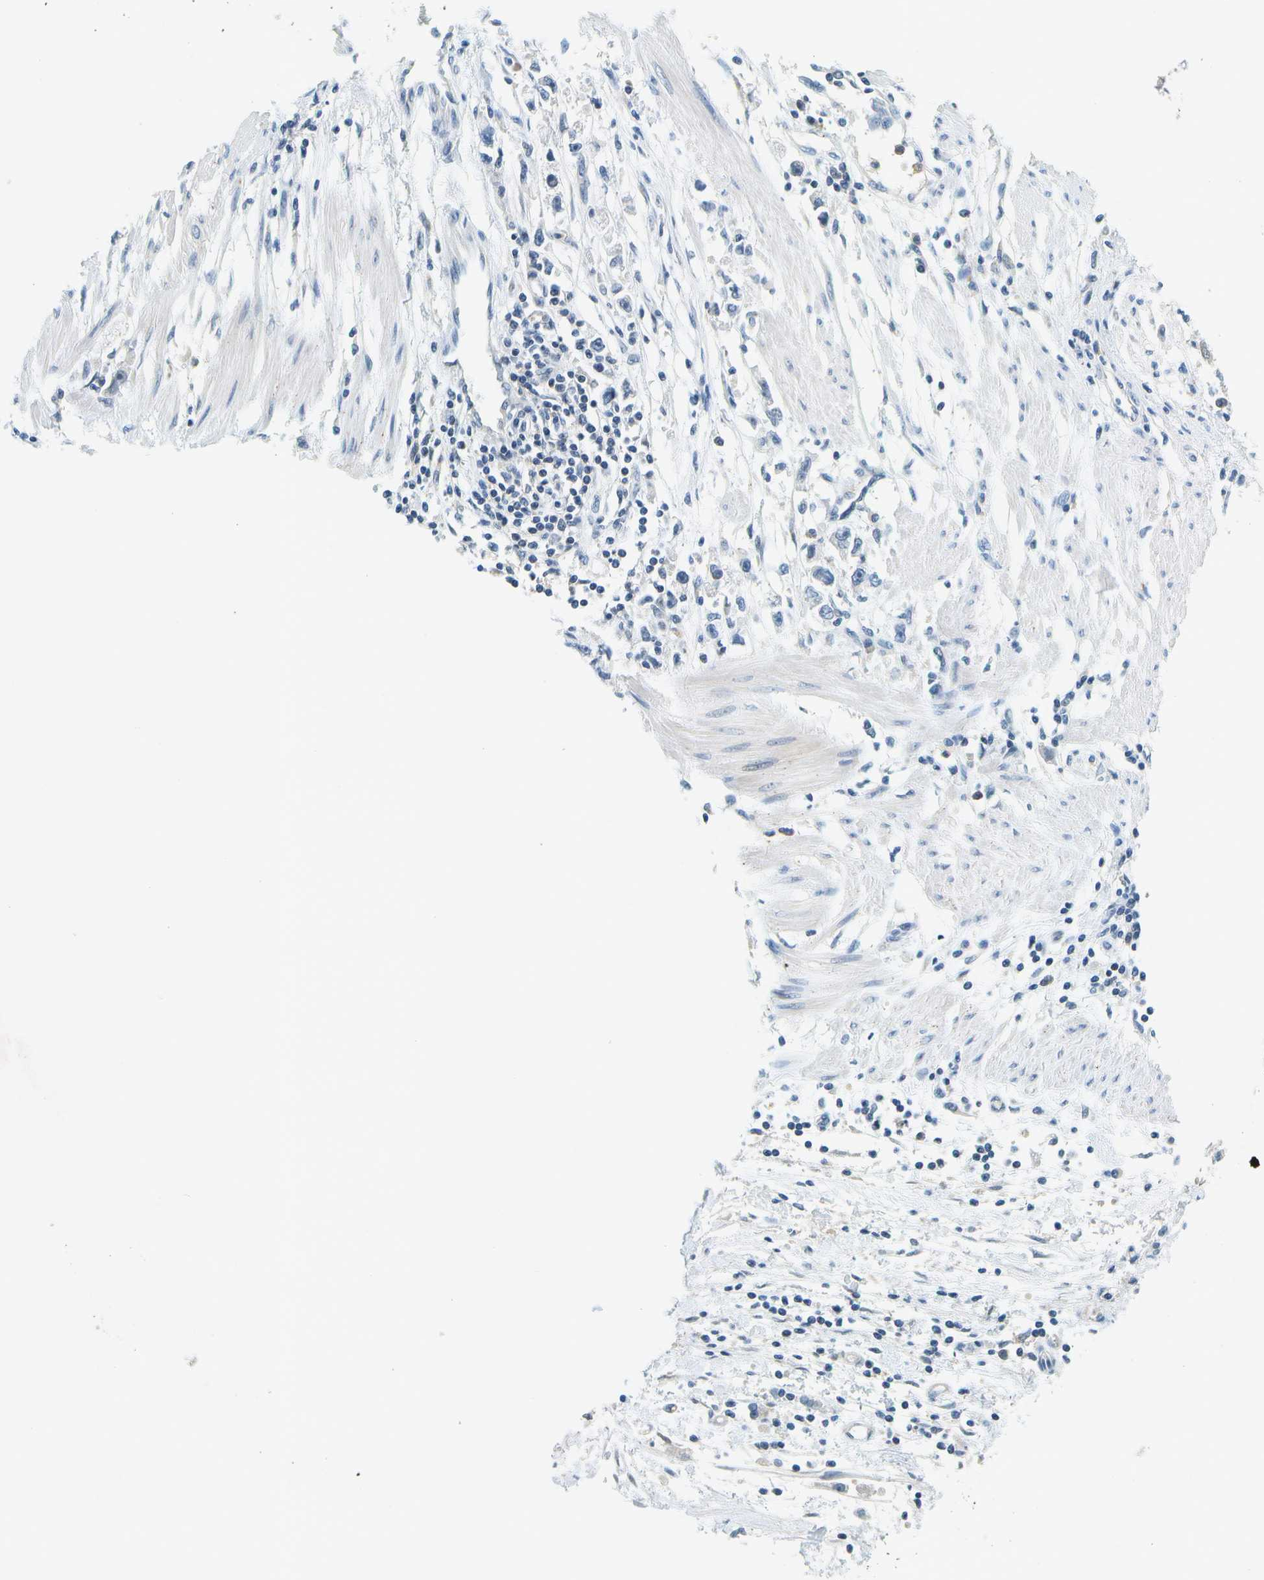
{"staining": {"intensity": "negative", "quantity": "none", "location": "none"}, "tissue": "stomach cancer", "cell_type": "Tumor cells", "image_type": "cancer", "snomed": [{"axis": "morphology", "description": "Adenocarcinoma, NOS"}, {"axis": "topography", "description": "Stomach"}], "caption": "An IHC image of stomach cancer (adenocarcinoma) is shown. There is no staining in tumor cells of stomach cancer (adenocarcinoma). (DAB (3,3'-diaminobenzidine) immunohistochemistry (IHC) visualized using brightfield microscopy, high magnification).", "gene": "RASGRP2", "patient": {"sex": "female", "age": 59}}